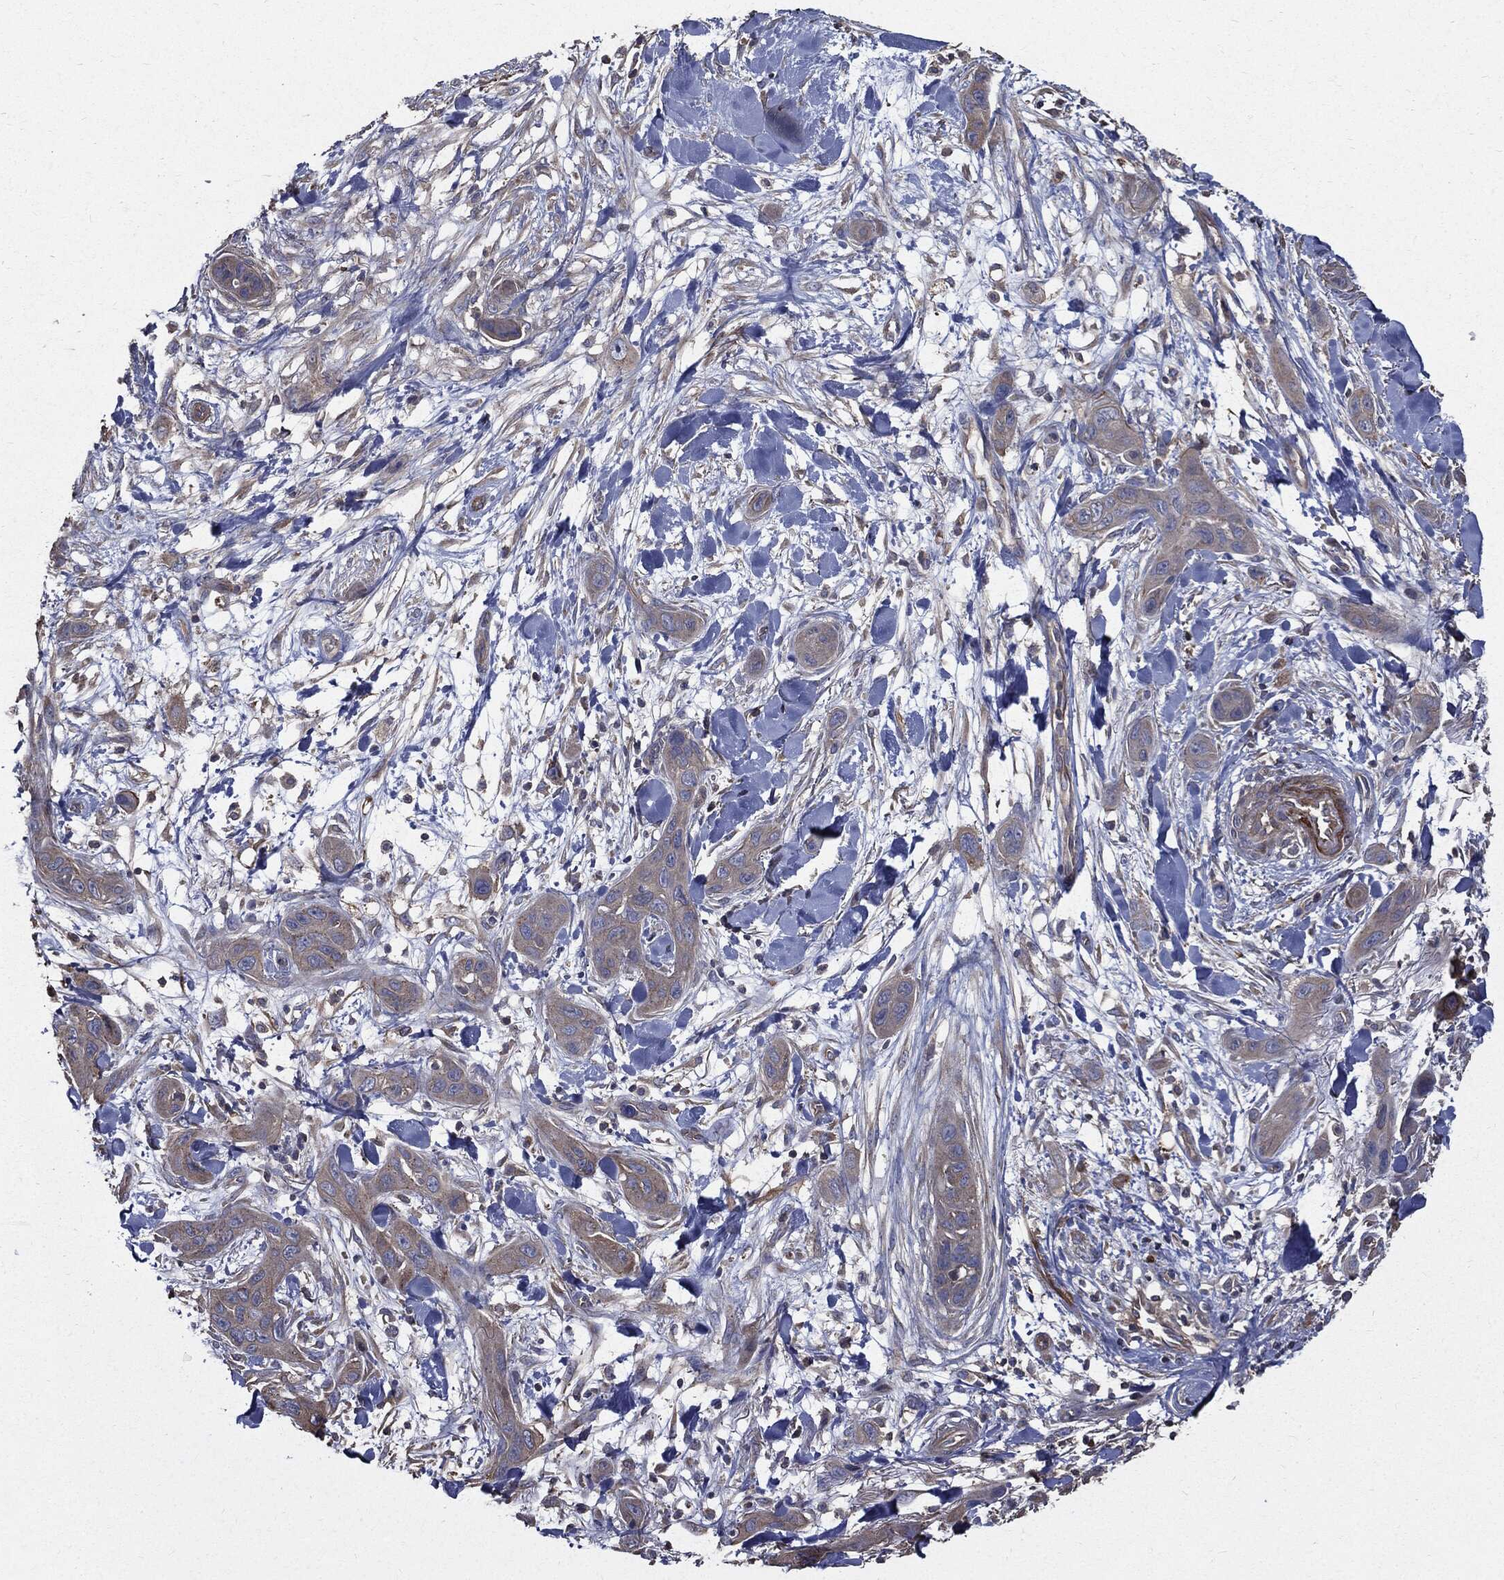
{"staining": {"intensity": "negative", "quantity": "none", "location": "none"}, "tissue": "skin cancer", "cell_type": "Tumor cells", "image_type": "cancer", "snomed": [{"axis": "morphology", "description": "Squamous cell carcinoma, NOS"}, {"axis": "topography", "description": "Skin"}], "caption": "Immunohistochemical staining of skin squamous cell carcinoma demonstrates no significant staining in tumor cells.", "gene": "PDCD6IP", "patient": {"sex": "male", "age": 78}}